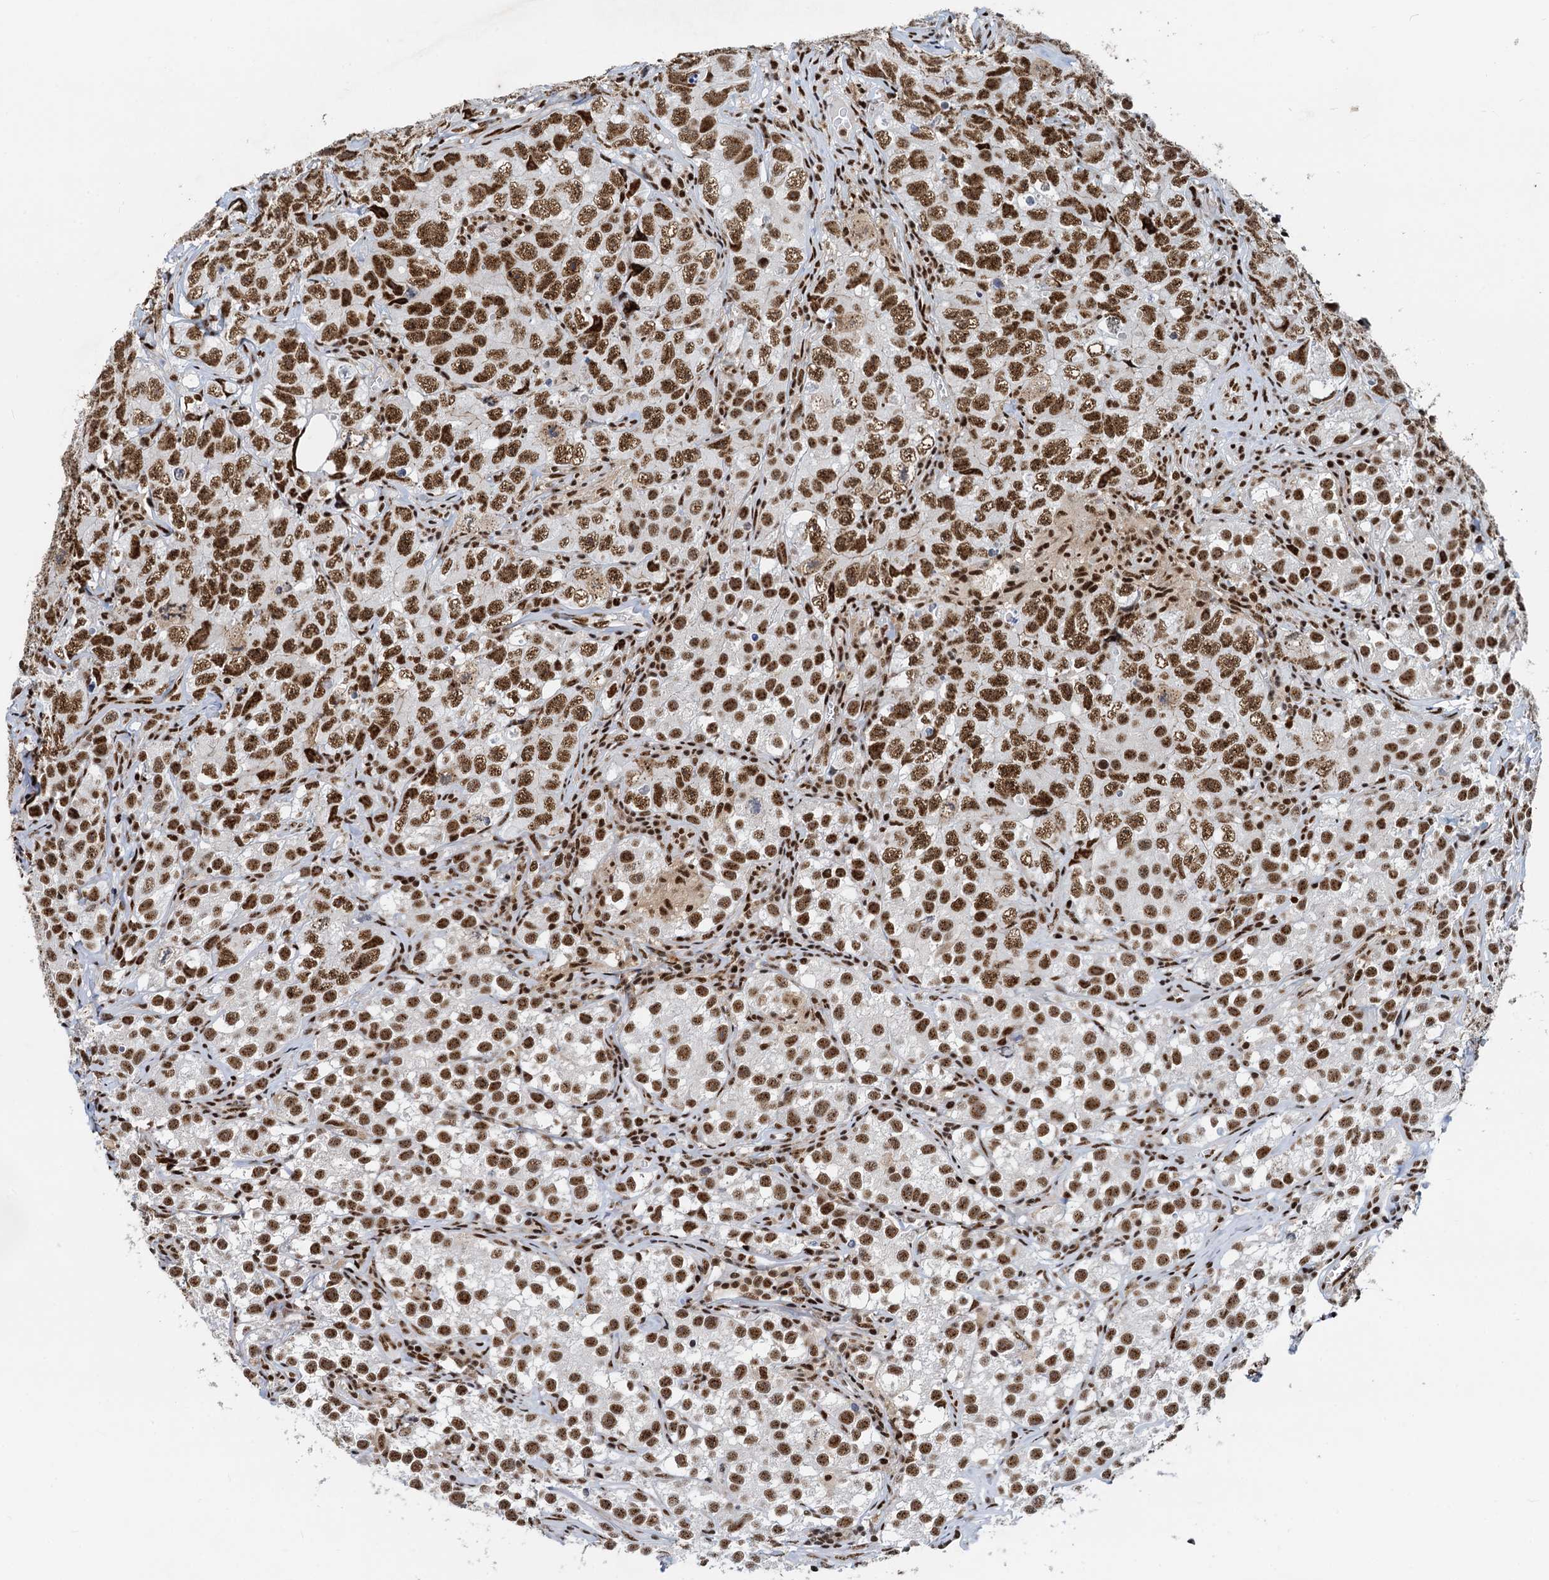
{"staining": {"intensity": "strong", "quantity": ">75%", "location": "nuclear"}, "tissue": "testis cancer", "cell_type": "Tumor cells", "image_type": "cancer", "snomed": [{"axis": "morphology", "description": "Seminoma, NOS"}, {"axis": "morphology", "description": "Carcinoma, Embryonal, NOS"}, {"axis": "topography", "description": "Testis"}], "caption": "Testis cancer (embryonal carcinoma) stained with DAB (3,3'-diaminobenzidine) immunohistochemistry reveals high levels of strong nuclear positivity in about >75% of tumor cells.", "gene": "RBM26", "patient": {"sex": "male", "age": 43}}